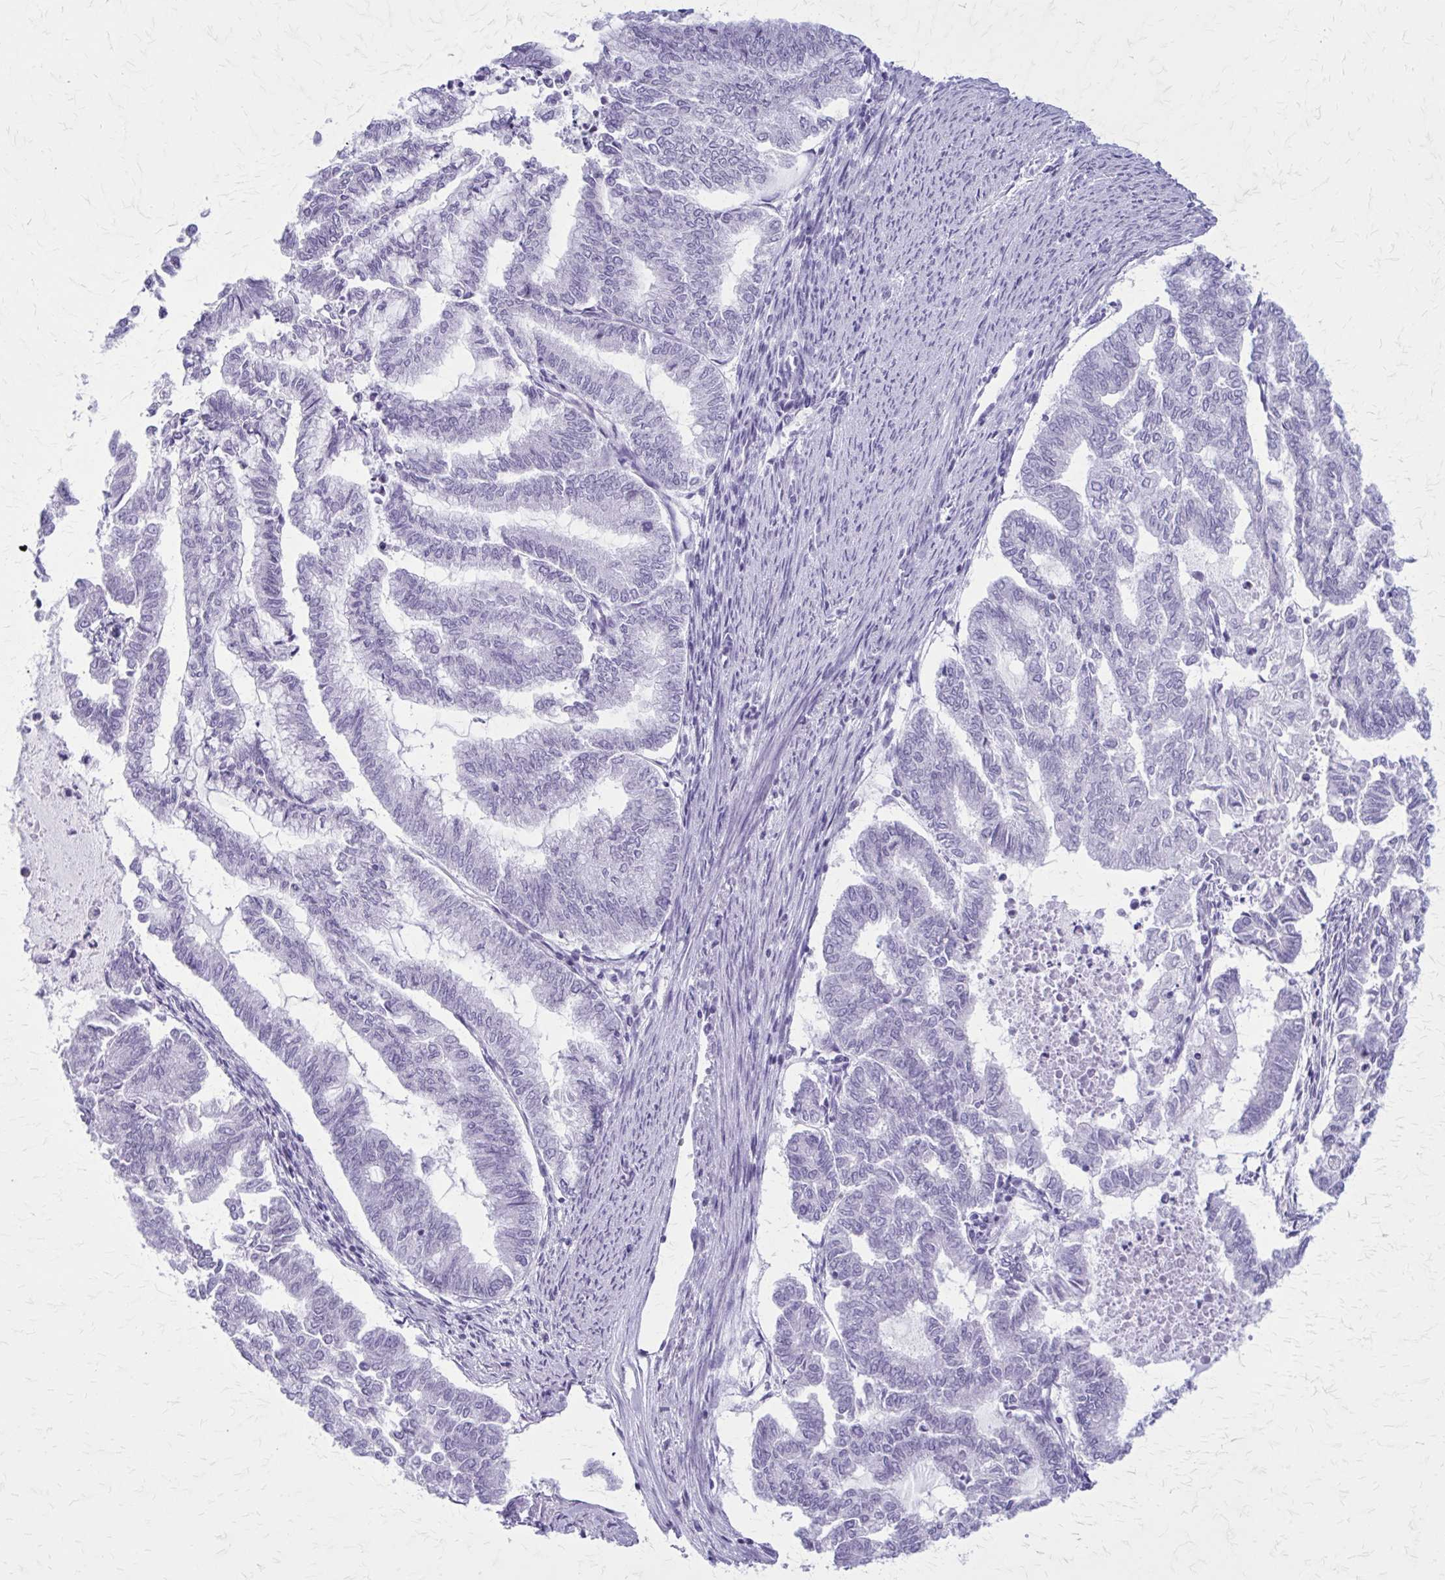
{"staining": {"intensity": "negative", "quantity": "none", "location": "none"}, "tissue": "endometrial cancer", "cell_type": "Tumor cells", "image_type": "cancer", "snomed": [{"axis": "morphology", "description": "Adenocarcinoma, NOS"}, {"axis": "topography", "description": "Endometrium"}], "caption": "IHC photomicrograph of endometrial cancer (adenocarcinoma) stained for a protein (brown), which reveals no staining in tumor cells.", "gene": "GAD1", "patient": {"sex": "female", "age": 79}}